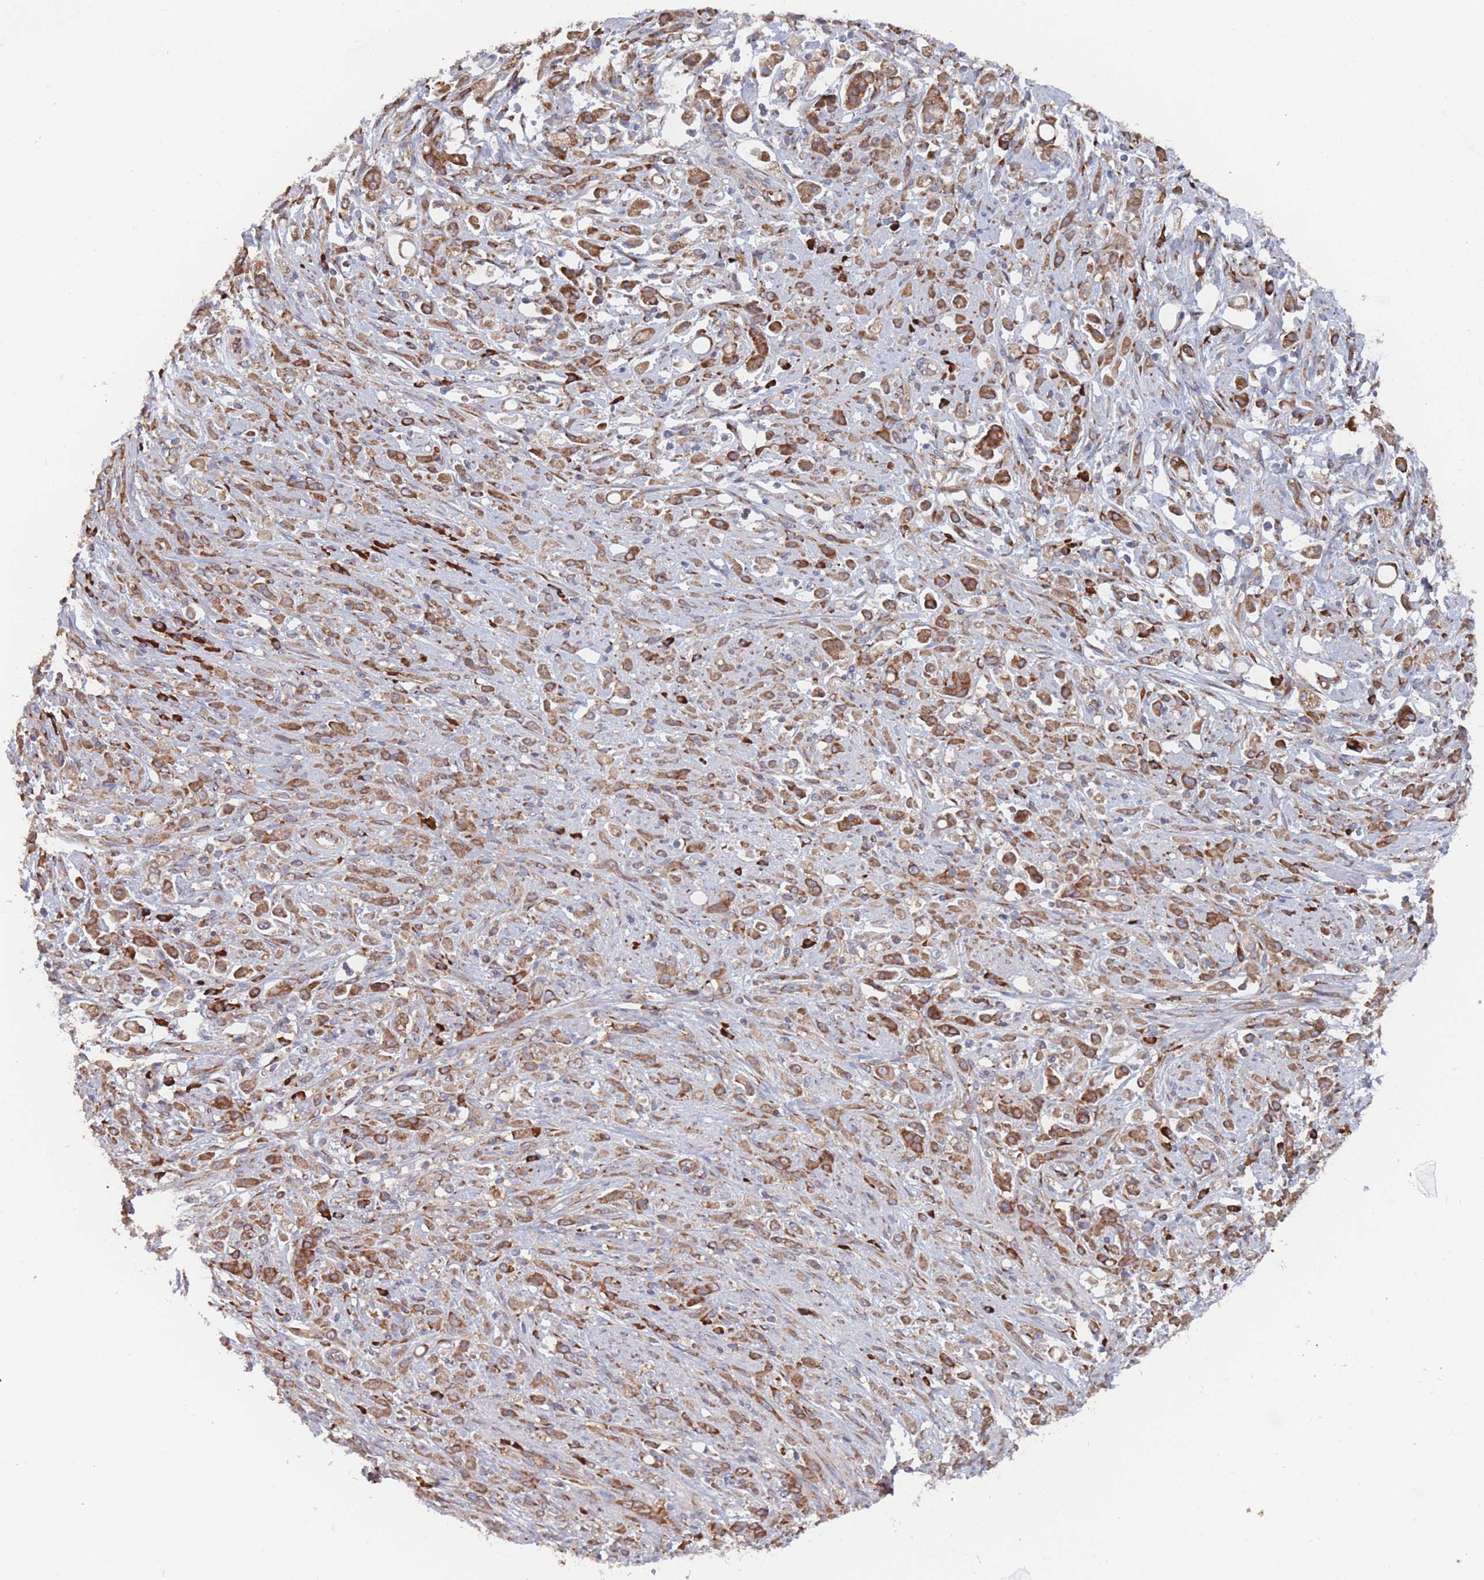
{"staining": {"intensity": "moderate", "quantity": ">75%", "location": "cytoplasmic/membranous"}, "tissue": "stomach cancer", "cell_type": "Tumor cells", "image_type": "cancer", "snomed": [{"axis": "morphology", "description": "Adenocarcinoma, NOS"}, {"axis": "topography", "description": "Stomach"}], "caption": "Immunohistochemistry (IHC) of human stomach cancer reveals medium levels of moderate cytoplasmic/membranous expression in about >75% of tumor cells. Using DAB (3,3'-diaminobenzidine) (brown) and hematoxylin (blue) stains, captured at high magnification using brightfield microscopy.", "gene": "EEF1B2", "patient": {"sex": "female", "age": 60}}